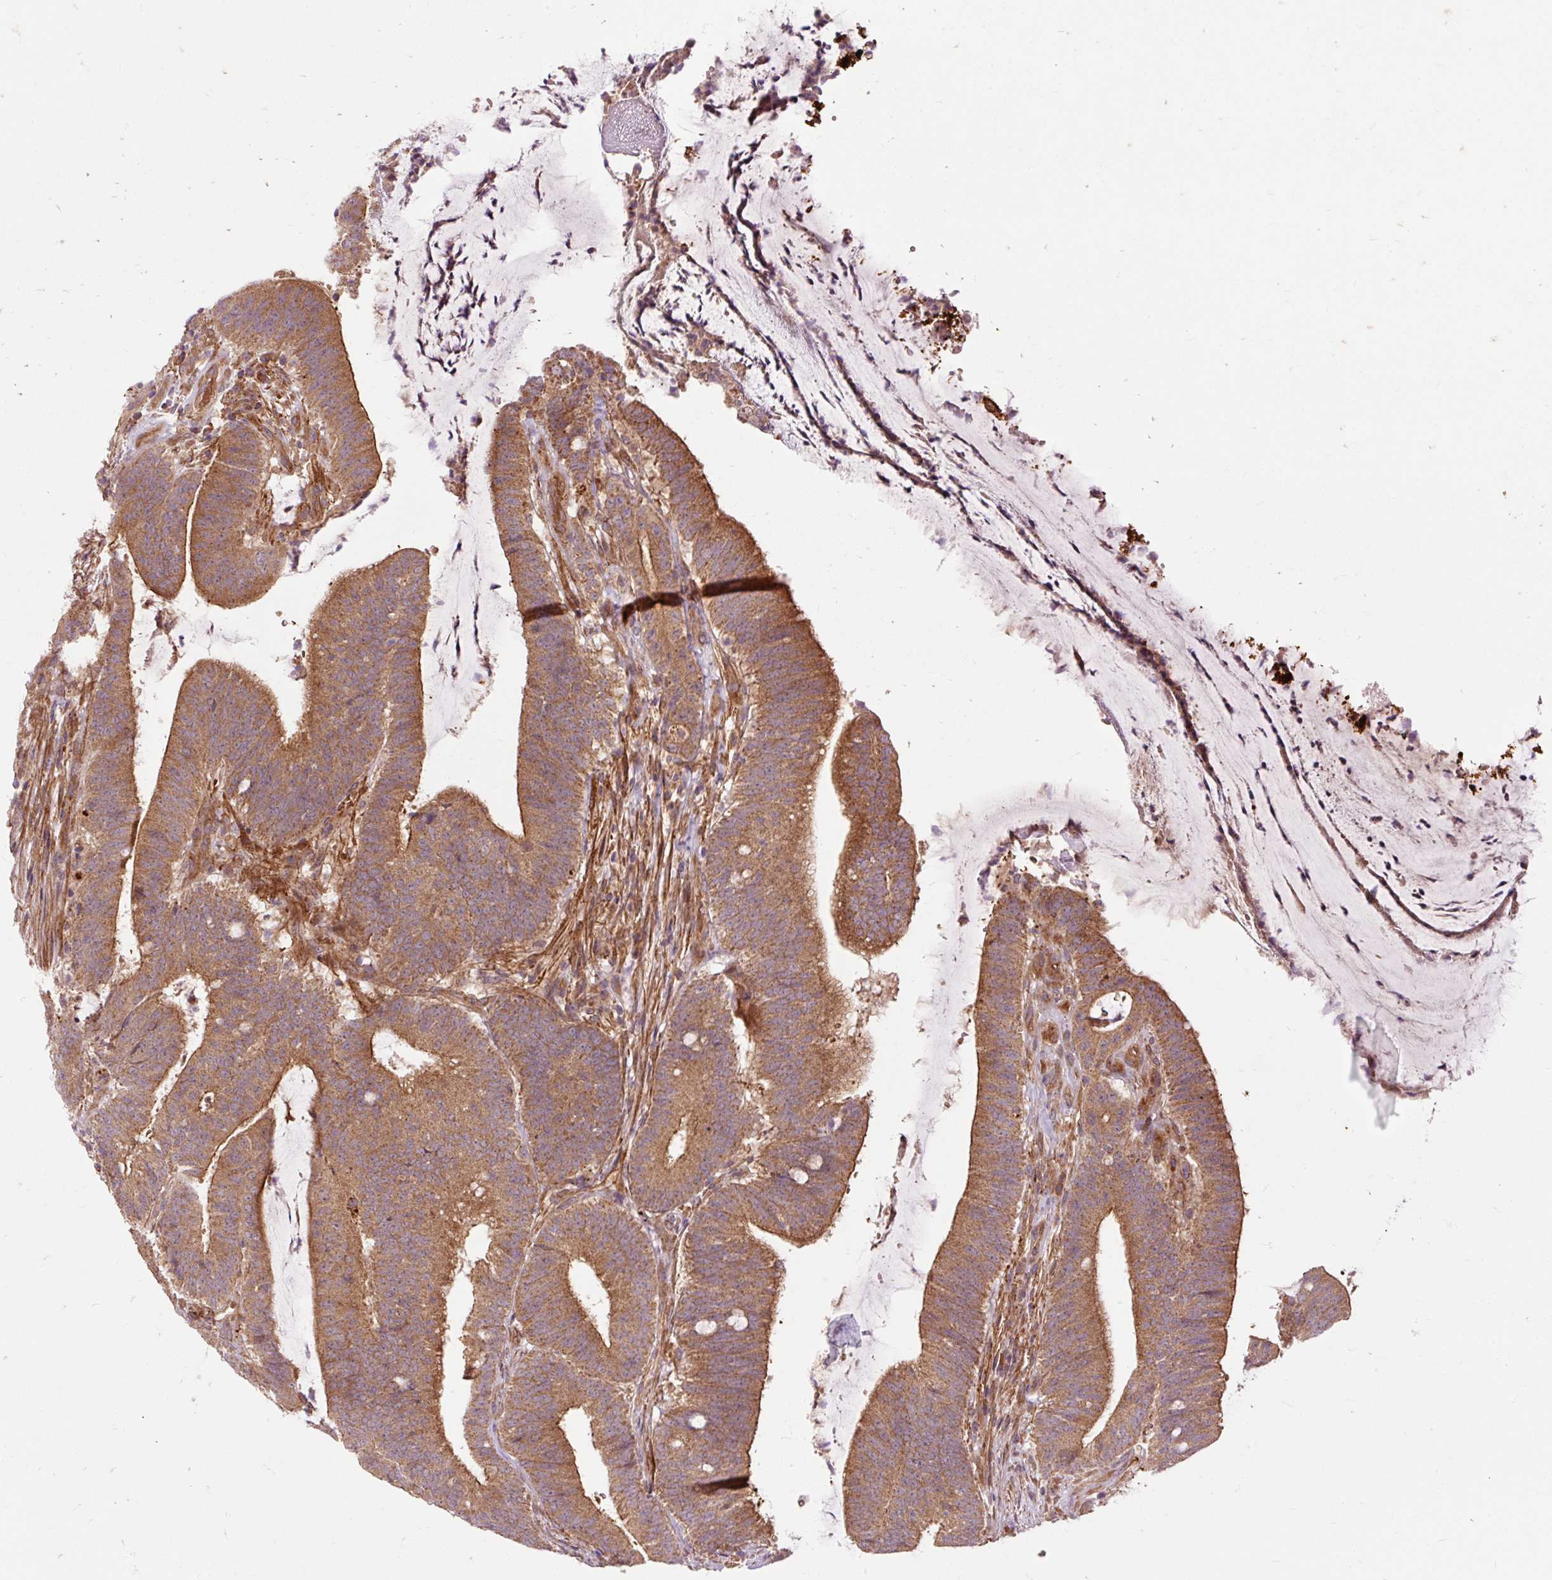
{"staining": {"intensity": "strong", "quantity": ">75%", "location": "cytoplasmic/membranous"}, "tissue": "colorectal cancer", "cell_type": "Tumor cells", "image_type": "cancer", "snomed": [{"axis": "morphology", "description": "Adenocarcinoma, NOS"}, {"axis": "topography", "description": "Colon"}], "caption": "Colorectal cancer stained for a protein (brown) reveals strong cytoplasmic/membranous positive staining in approximately >75% of tumor cells.", "gene": "RIPOR3", "patient": {"sex": "female", "age": 43}}